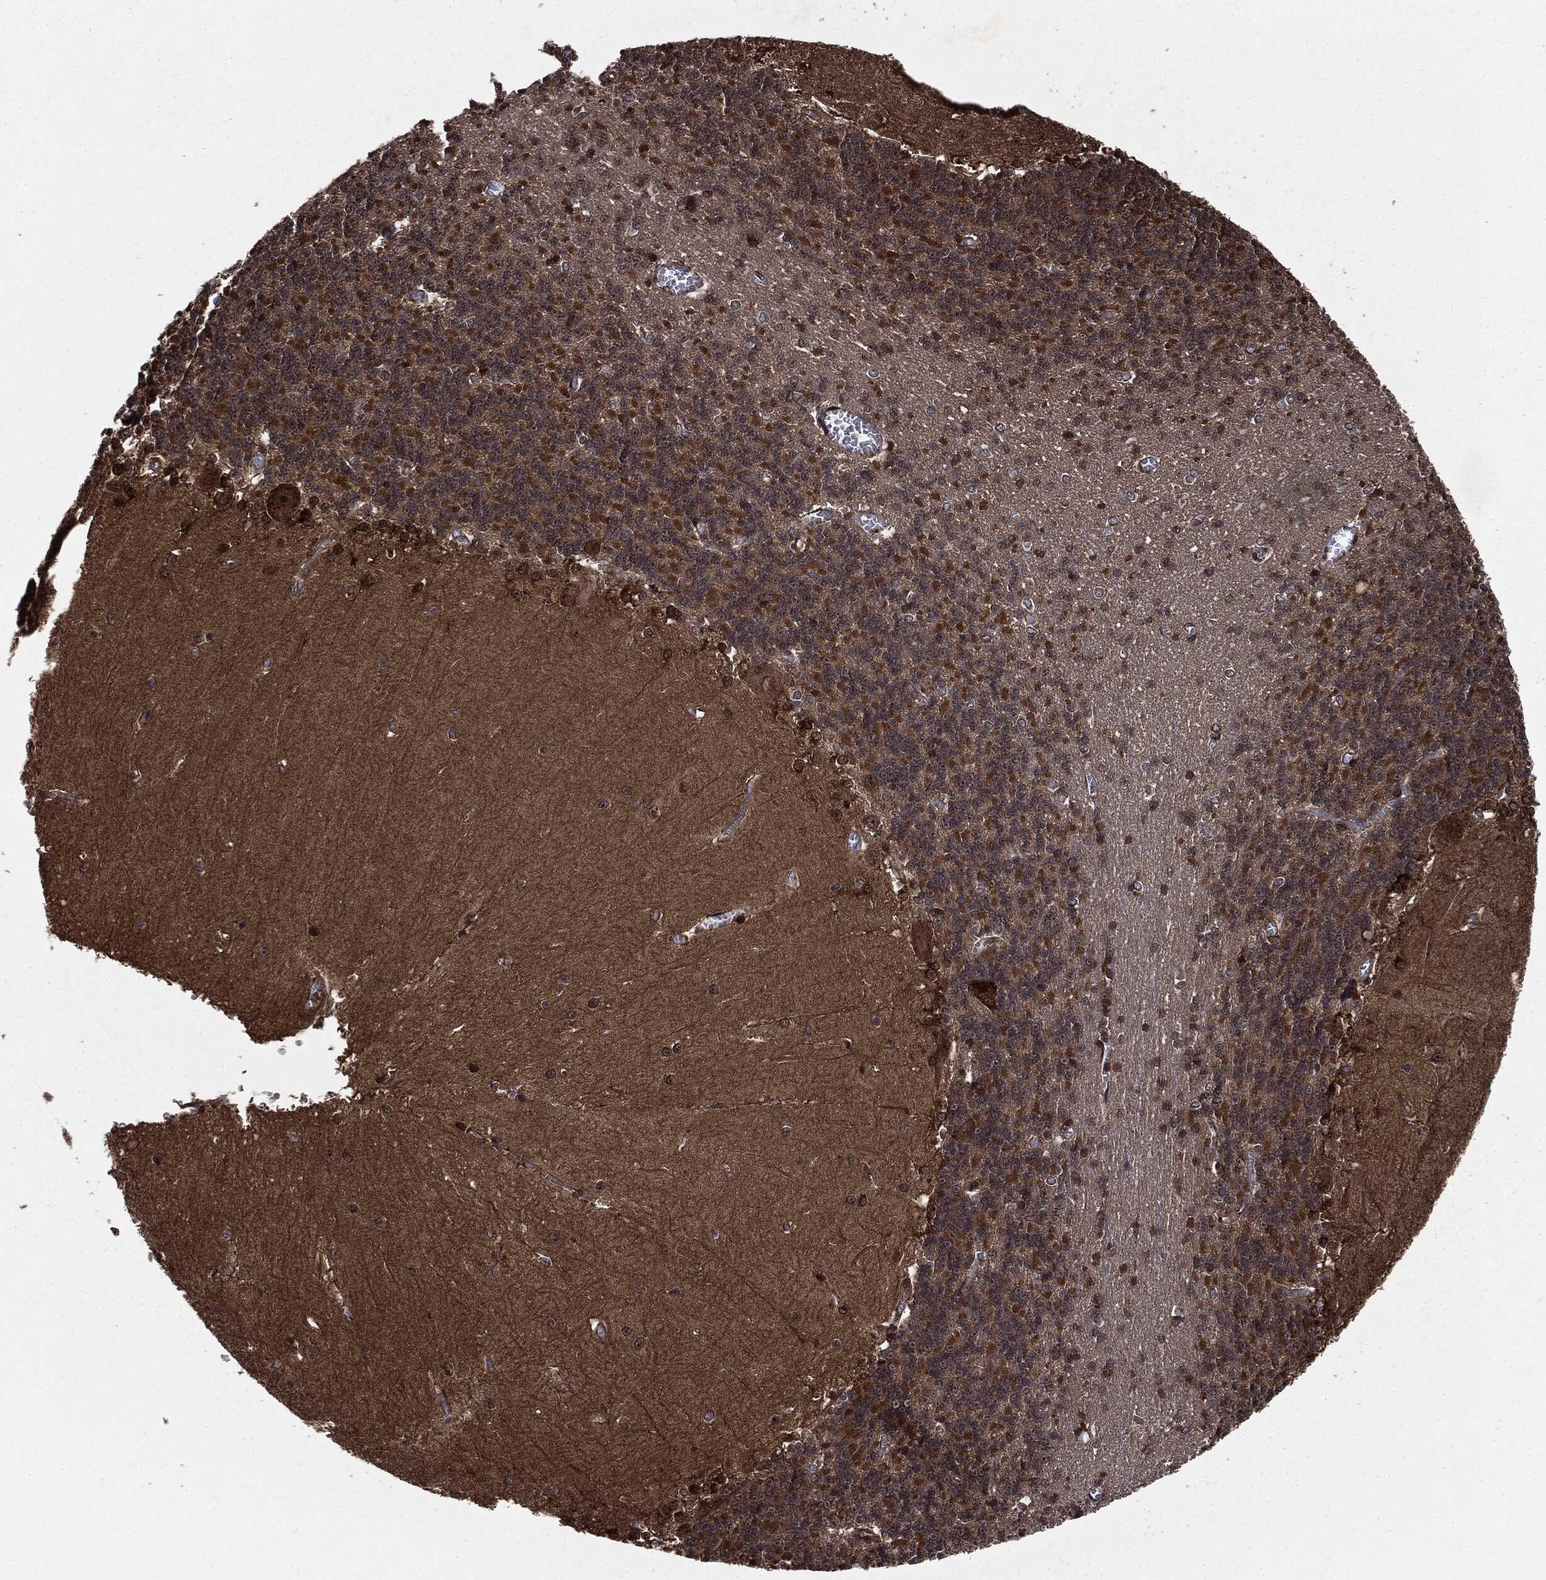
{"staining": {"intensity": "negative", "quantity": "none", "location": "none"}, "tissue": "cerebellum", "cell_type": "Cells in granular layer", "image_type": "normal", "snomed": [{"axis": "morphology", "description": "Normal tissue, NOS"}, {"axis": "topography", "description": "Cerebellum"}], "caption": "Benign cerebellum was stained to show a protein in brown. There is no significant staining in cells in granular layer. (DAB immunohistochemistry, high magnification).", "gene": "CARD6", "patient": {"sex": "male", "age": 37}}